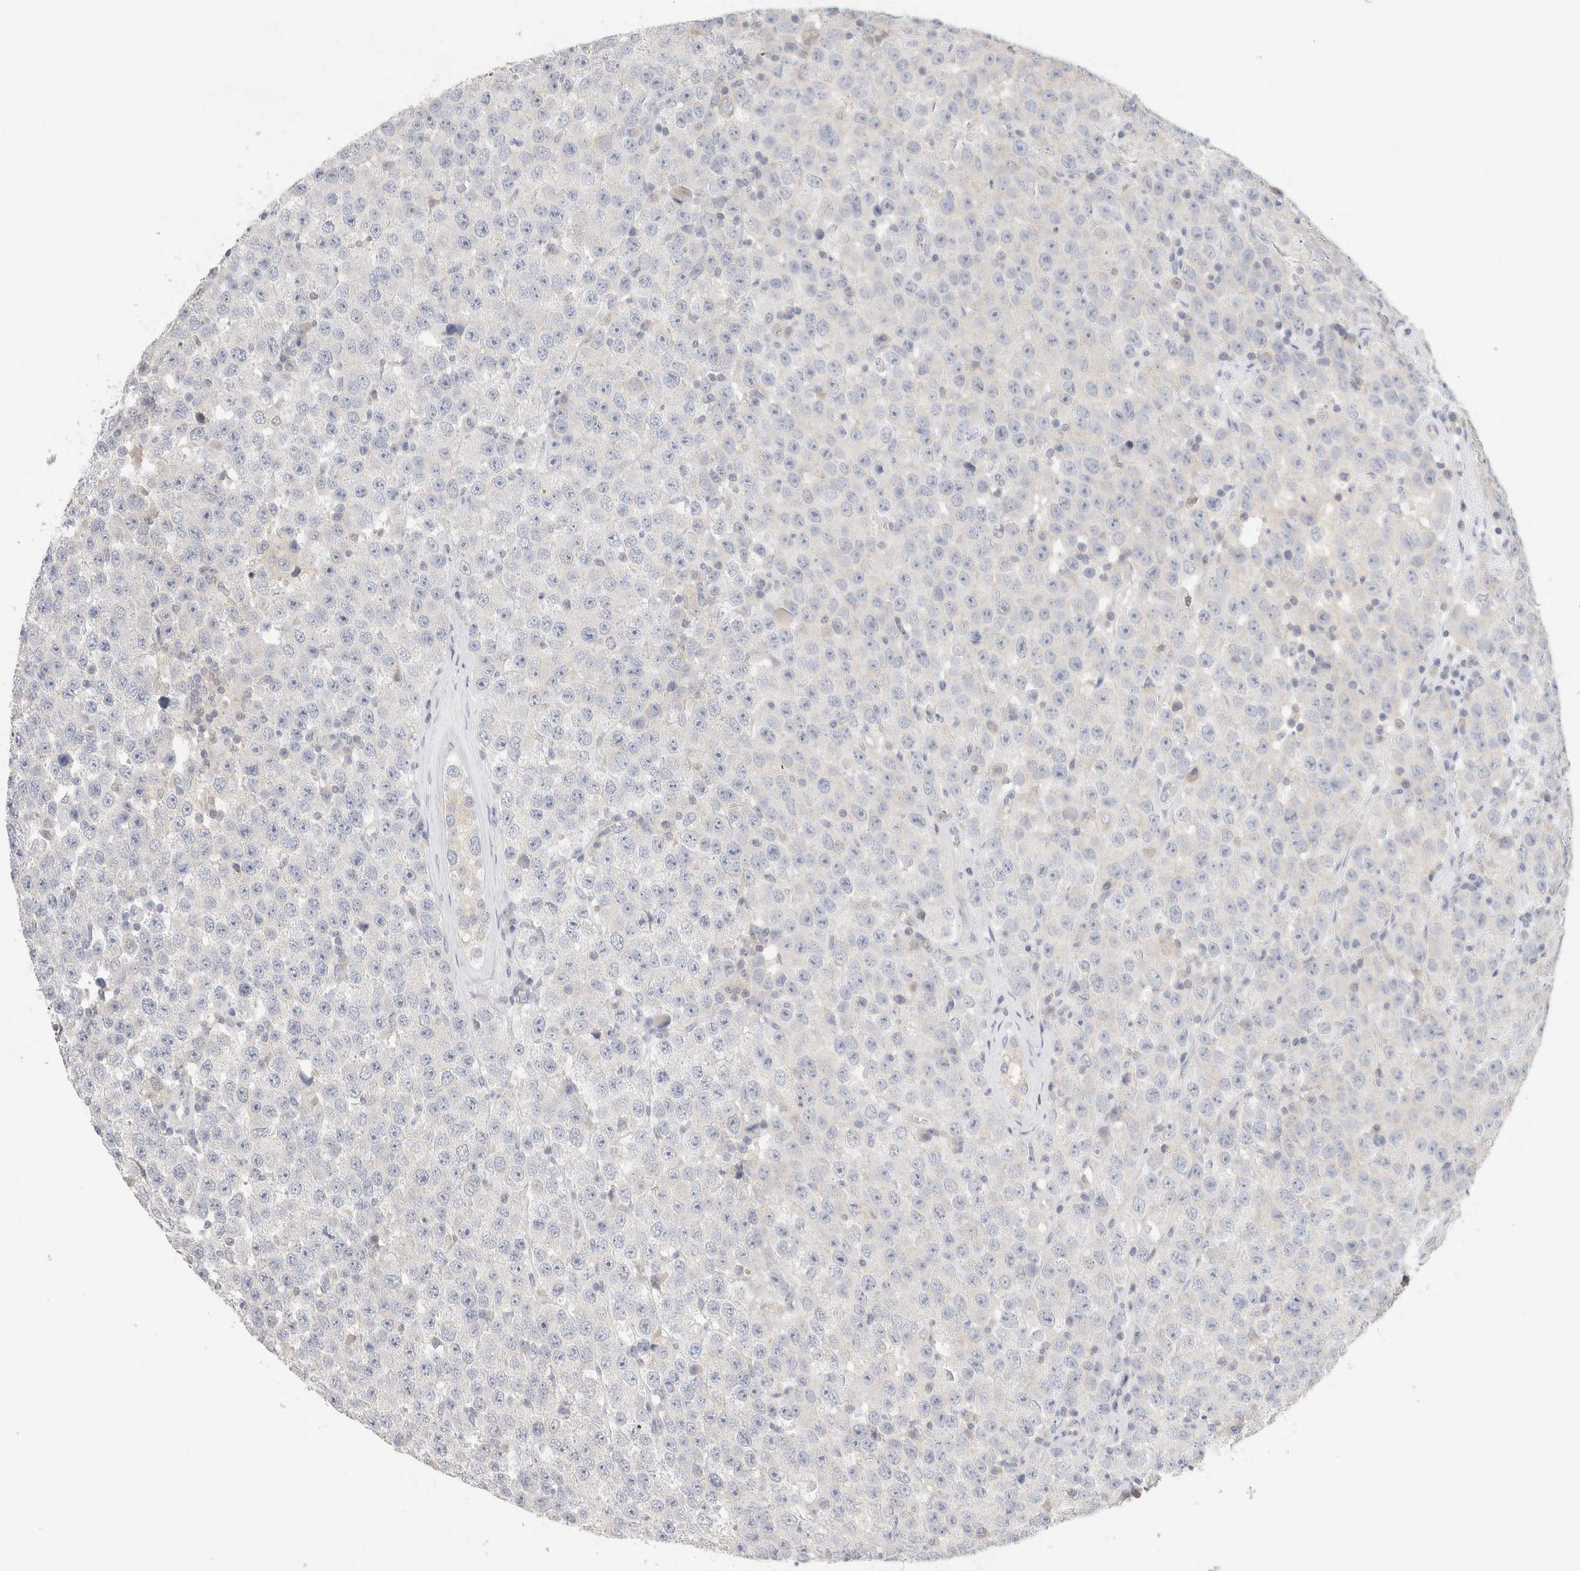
{"staining": {"intensity": "negative", "quantity": "none", "location": "none"}, "tissue": "testis cancer", "cell_type": "Tumor cells", "image_type": "cancer", "snomed": [{"axis": "morphology", "description": "Seminoma, NOS"}, {"axis": "morphology", "description": "Carcinoma, Embryonal, NOS"}, {"axis": "topography", "description": "Testis"}], "caption": "This is an immunohistochemistry (IHC) photomicrograph of human testis embryonal carcinoma. There is no positivity in tumor cells.", "gene": "MPP2", "patient": {"sex": "male", "age": 28}}